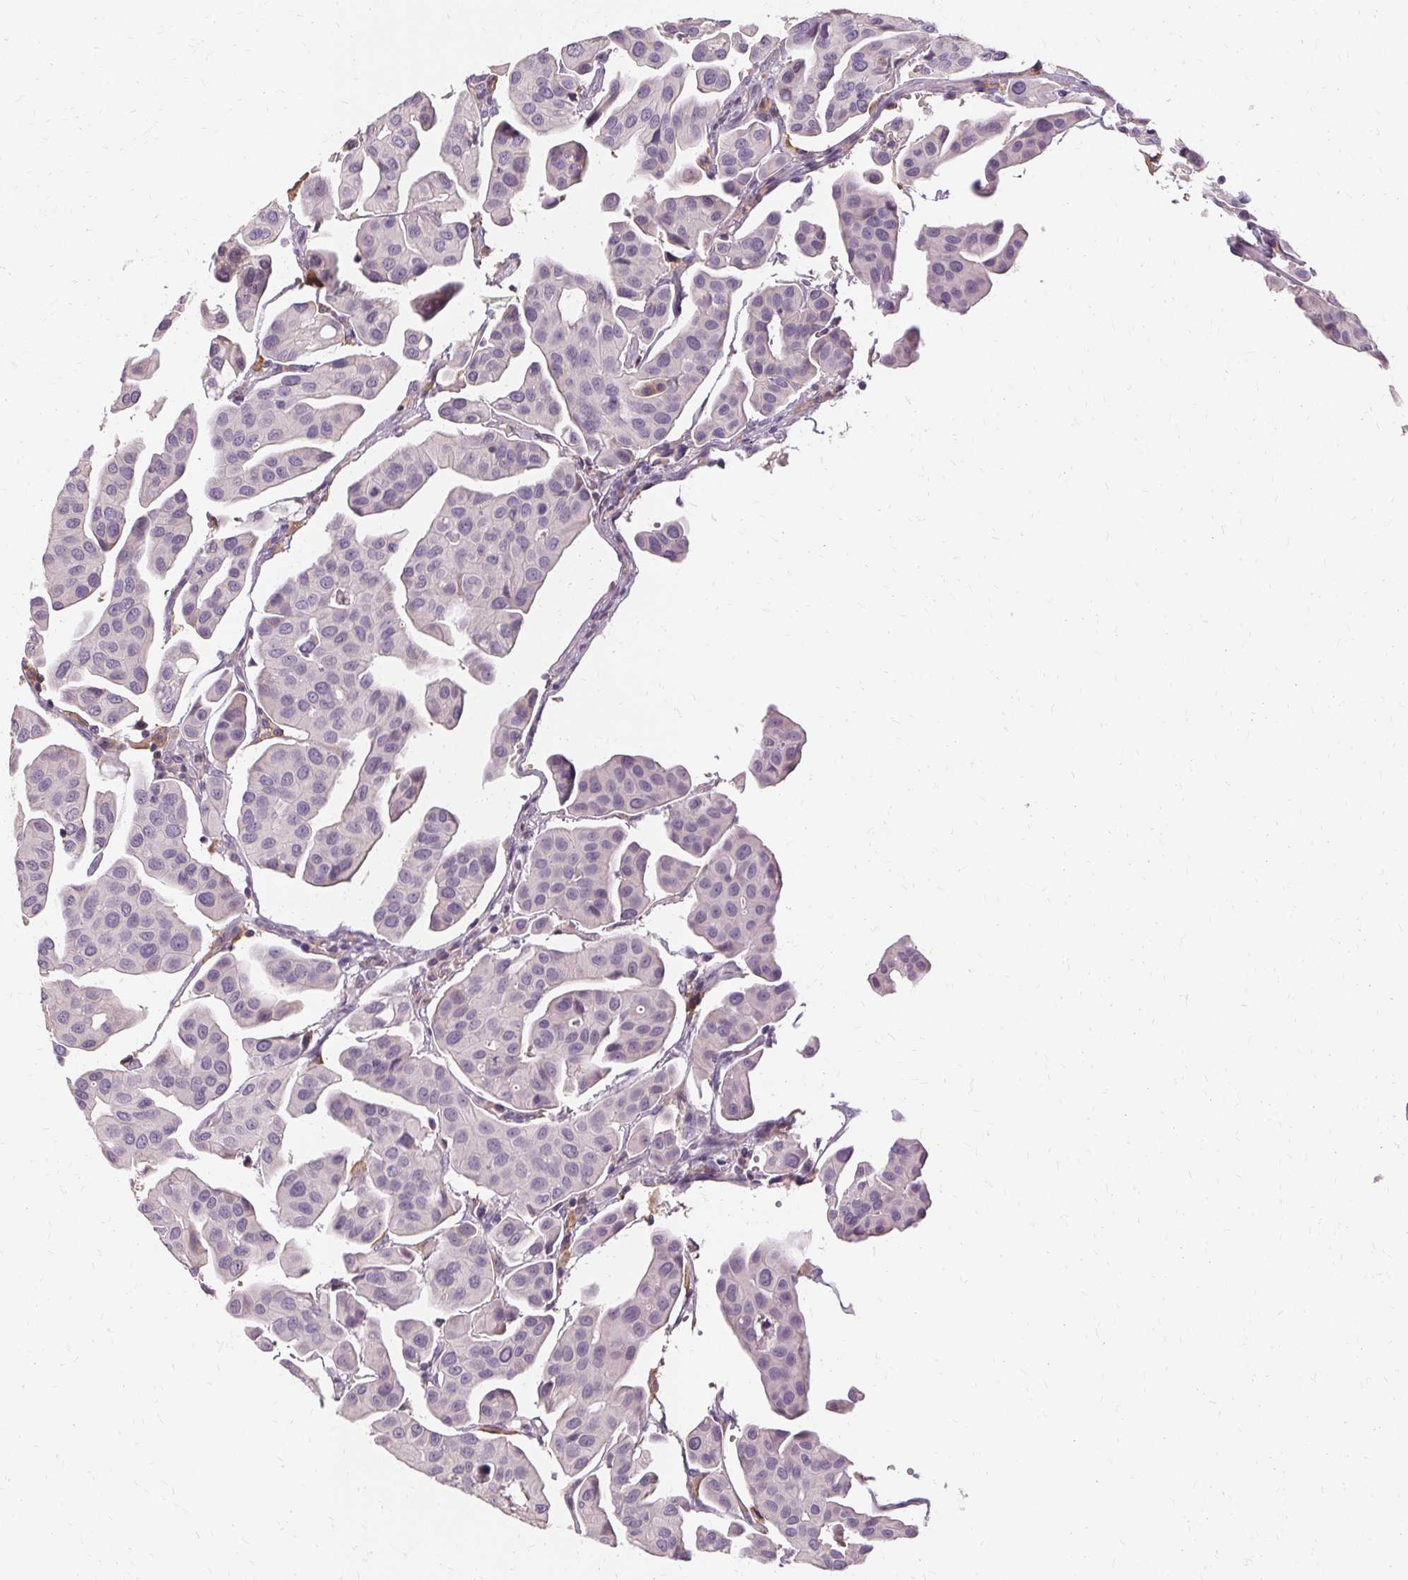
{"staining": {"intensity": "negative", "quantity": "none", "location": "none"}, "tissue": "renal cancer", "cell_type": "Tumor cells", "image_type": "cancer", "snomed": [{"axis": "morphology", "description": "Adenocarcinoma, NOS"}, {"axis": "topography", "description": "Urinary bladder"}], "caption": "Tumor cells show no significant protein positivity in renal cancer (adenocarcinoma).", "gene": "IFNGR1", "patient": {"sex": "male", "age": 61}}